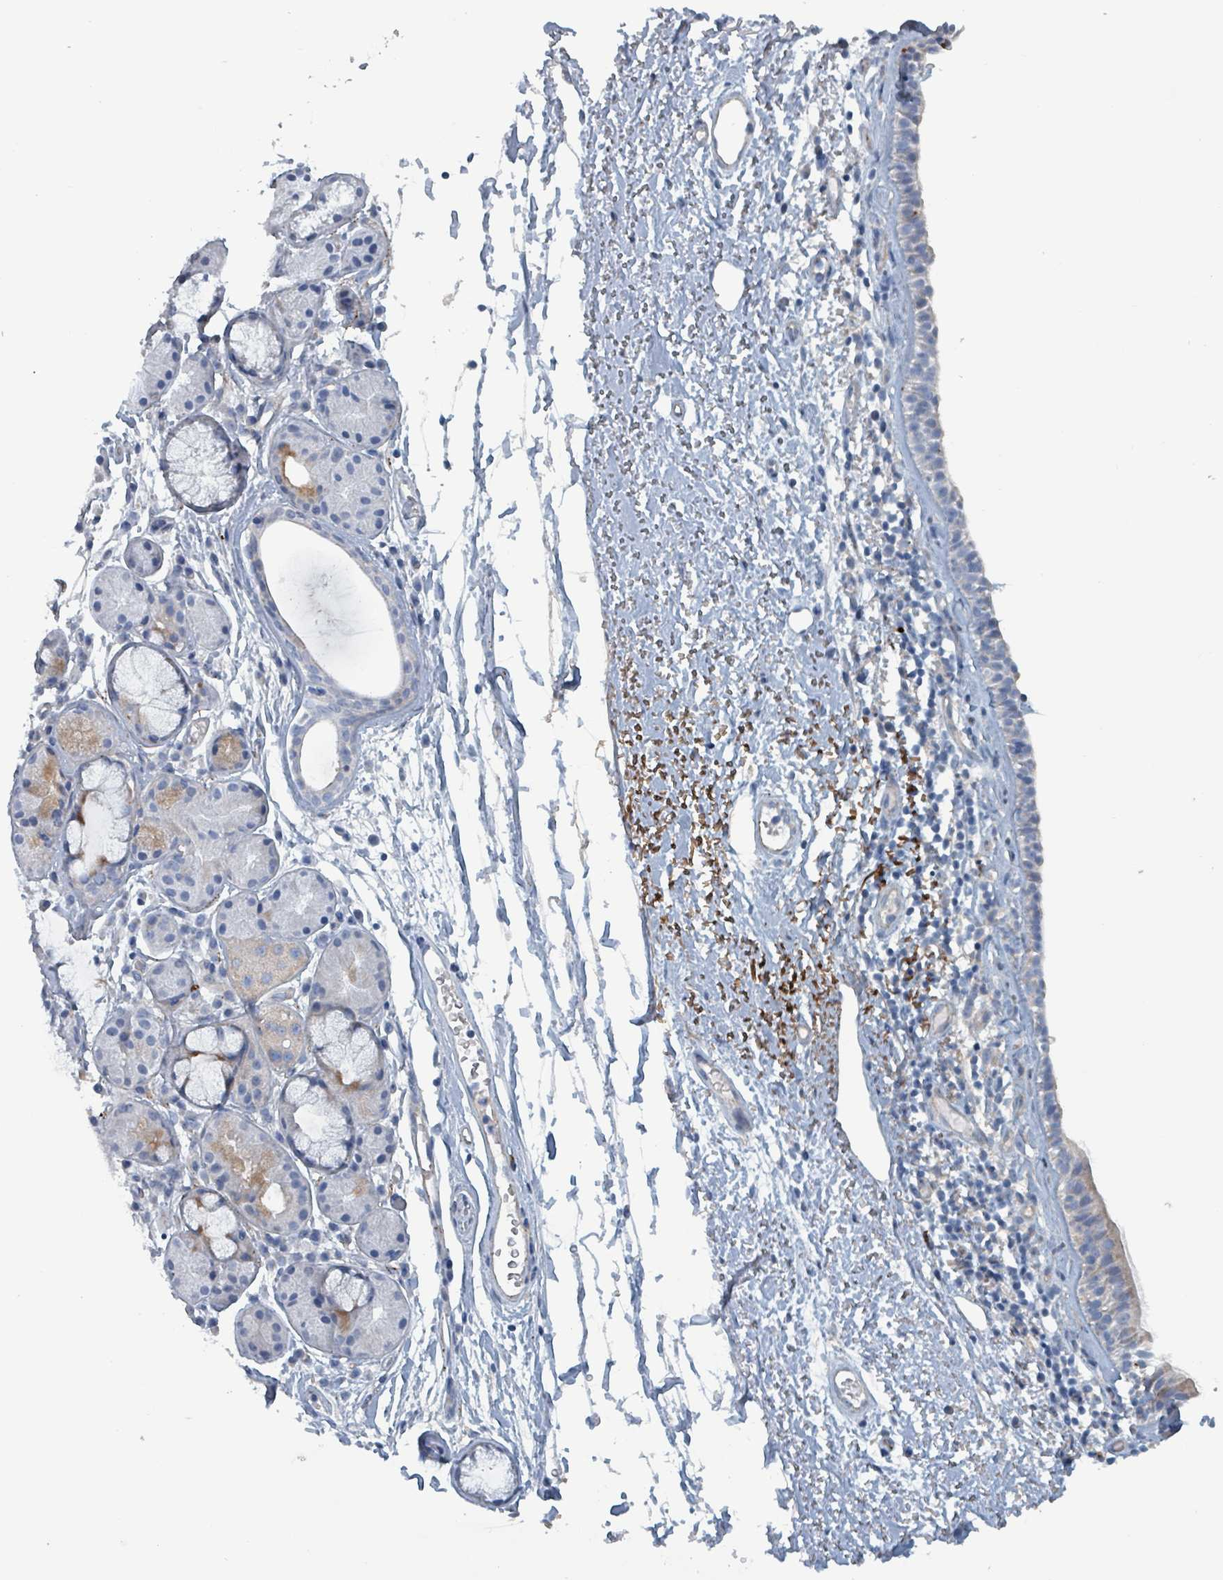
{"staining": {"intensity": "negative", "quantity": "none", "location": "none"}, "tissue": "nasopharynx", "cell_type": "Respiratory epithelial cells", "image_type": "normal", "snomed": [{"axis": "morphology", "description": "Normal tissue, NOS"}, {"axis": "topography", "description": "Cartilage tissue"}, {"axis": "topography", "description": "Nasopharynx"}], "caption": "IHC photomicrograph of normal human nasopharynx stained for a protein (brown), which displays no expression in respiratory epithelial cells.", "gene": "TAAR5", "patient": {"sex": "male", "age": 56}}